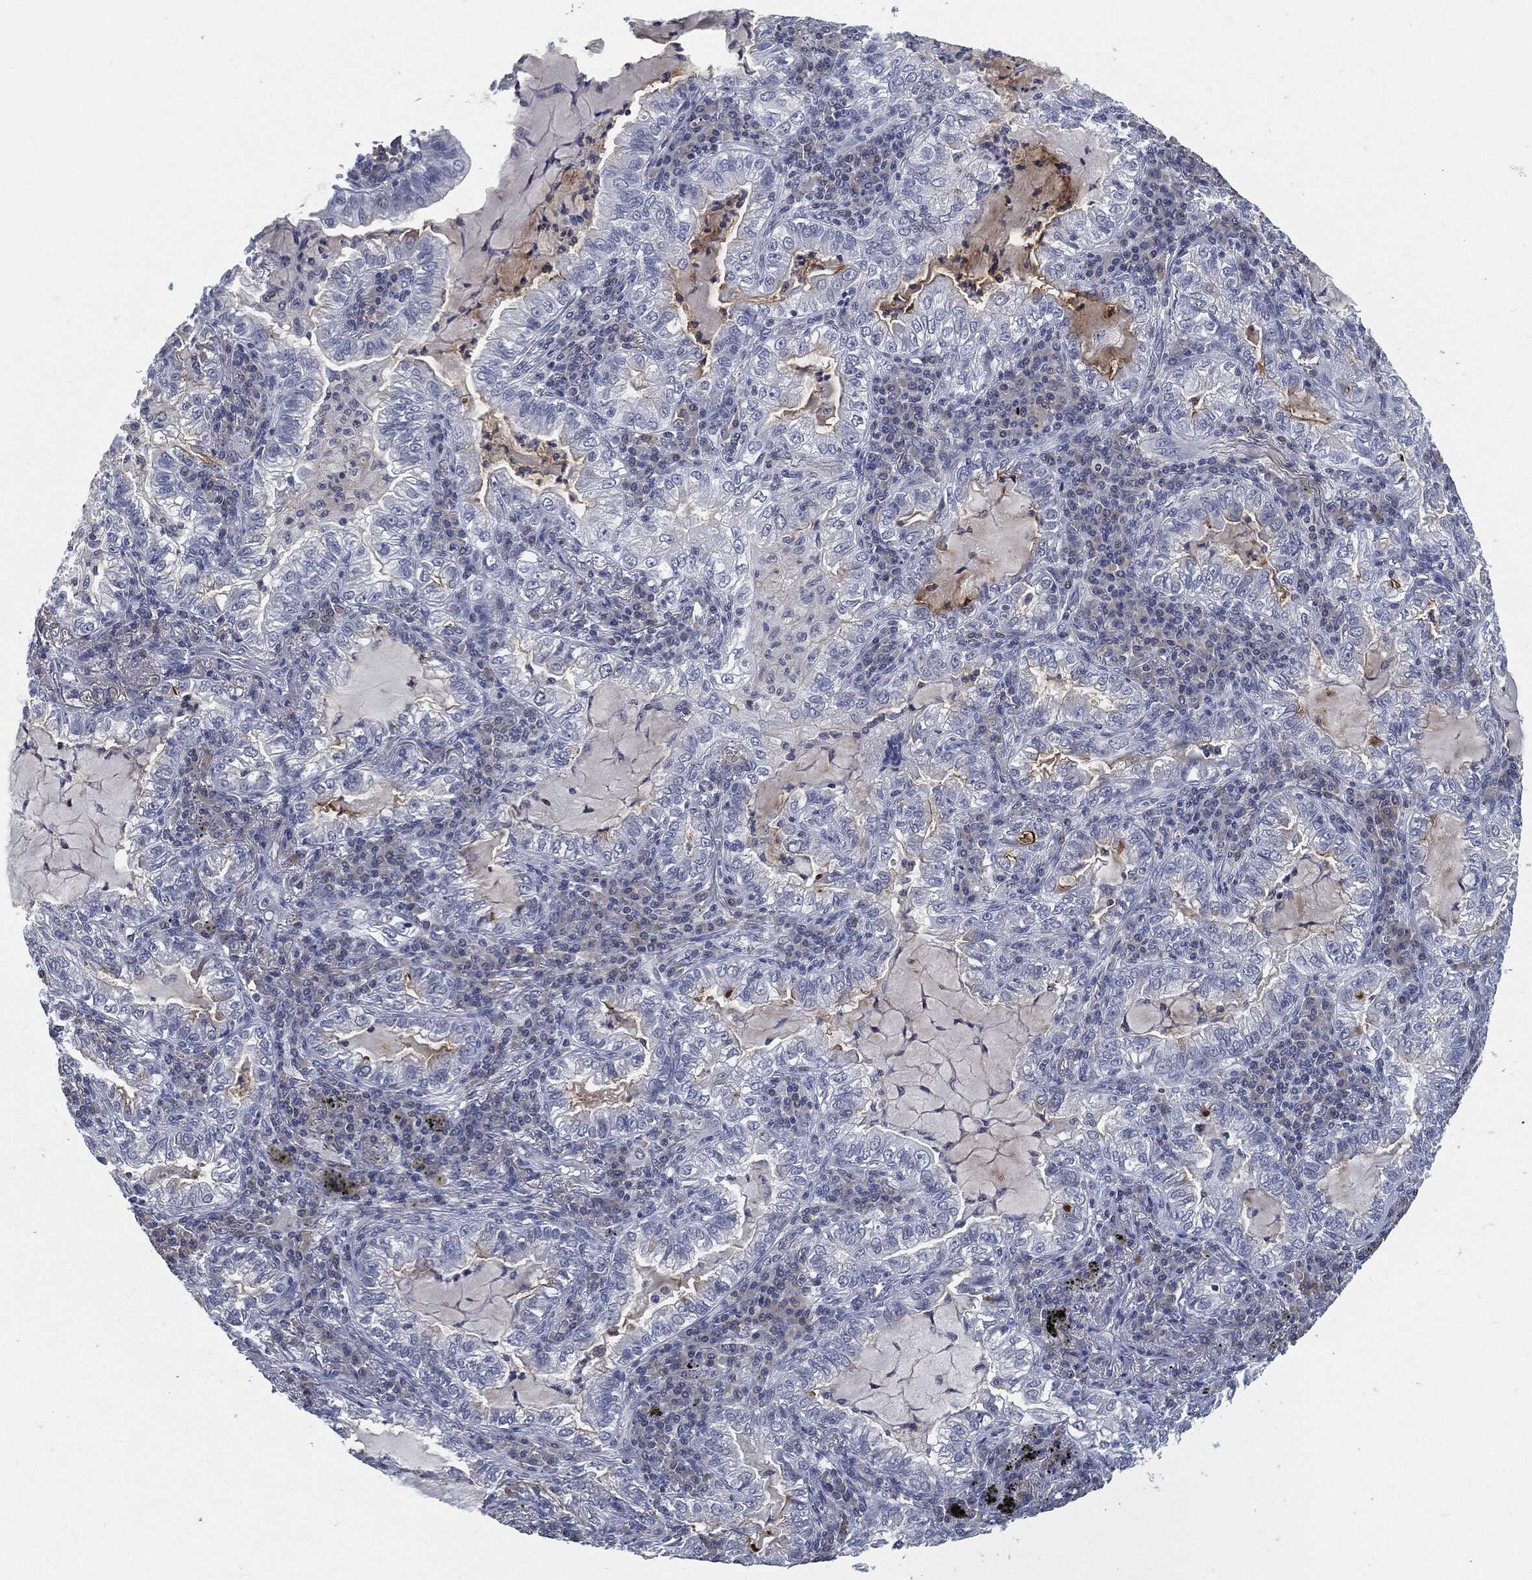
{"staining": {"intensity": "moderate", "quantity": "<25%", "location": "cytoplasmic/membranous"}, "tissue": "lung cancer", "cell_type": "Tumor cells", "image_type": "cancer", "snomed": [{"axis": "morphology", "description": "Adenocarcinoma, NOS"}, {"axis": "topography", "description": "Lung"}], "caption": "This is a photomicrograph of IHC staining of lung cancer, which shows moderate positivity in the cytoplasmic/membranous of tumor cells.", "gene": "PROM1", "patient": {"sex": "female", "age": 73}}